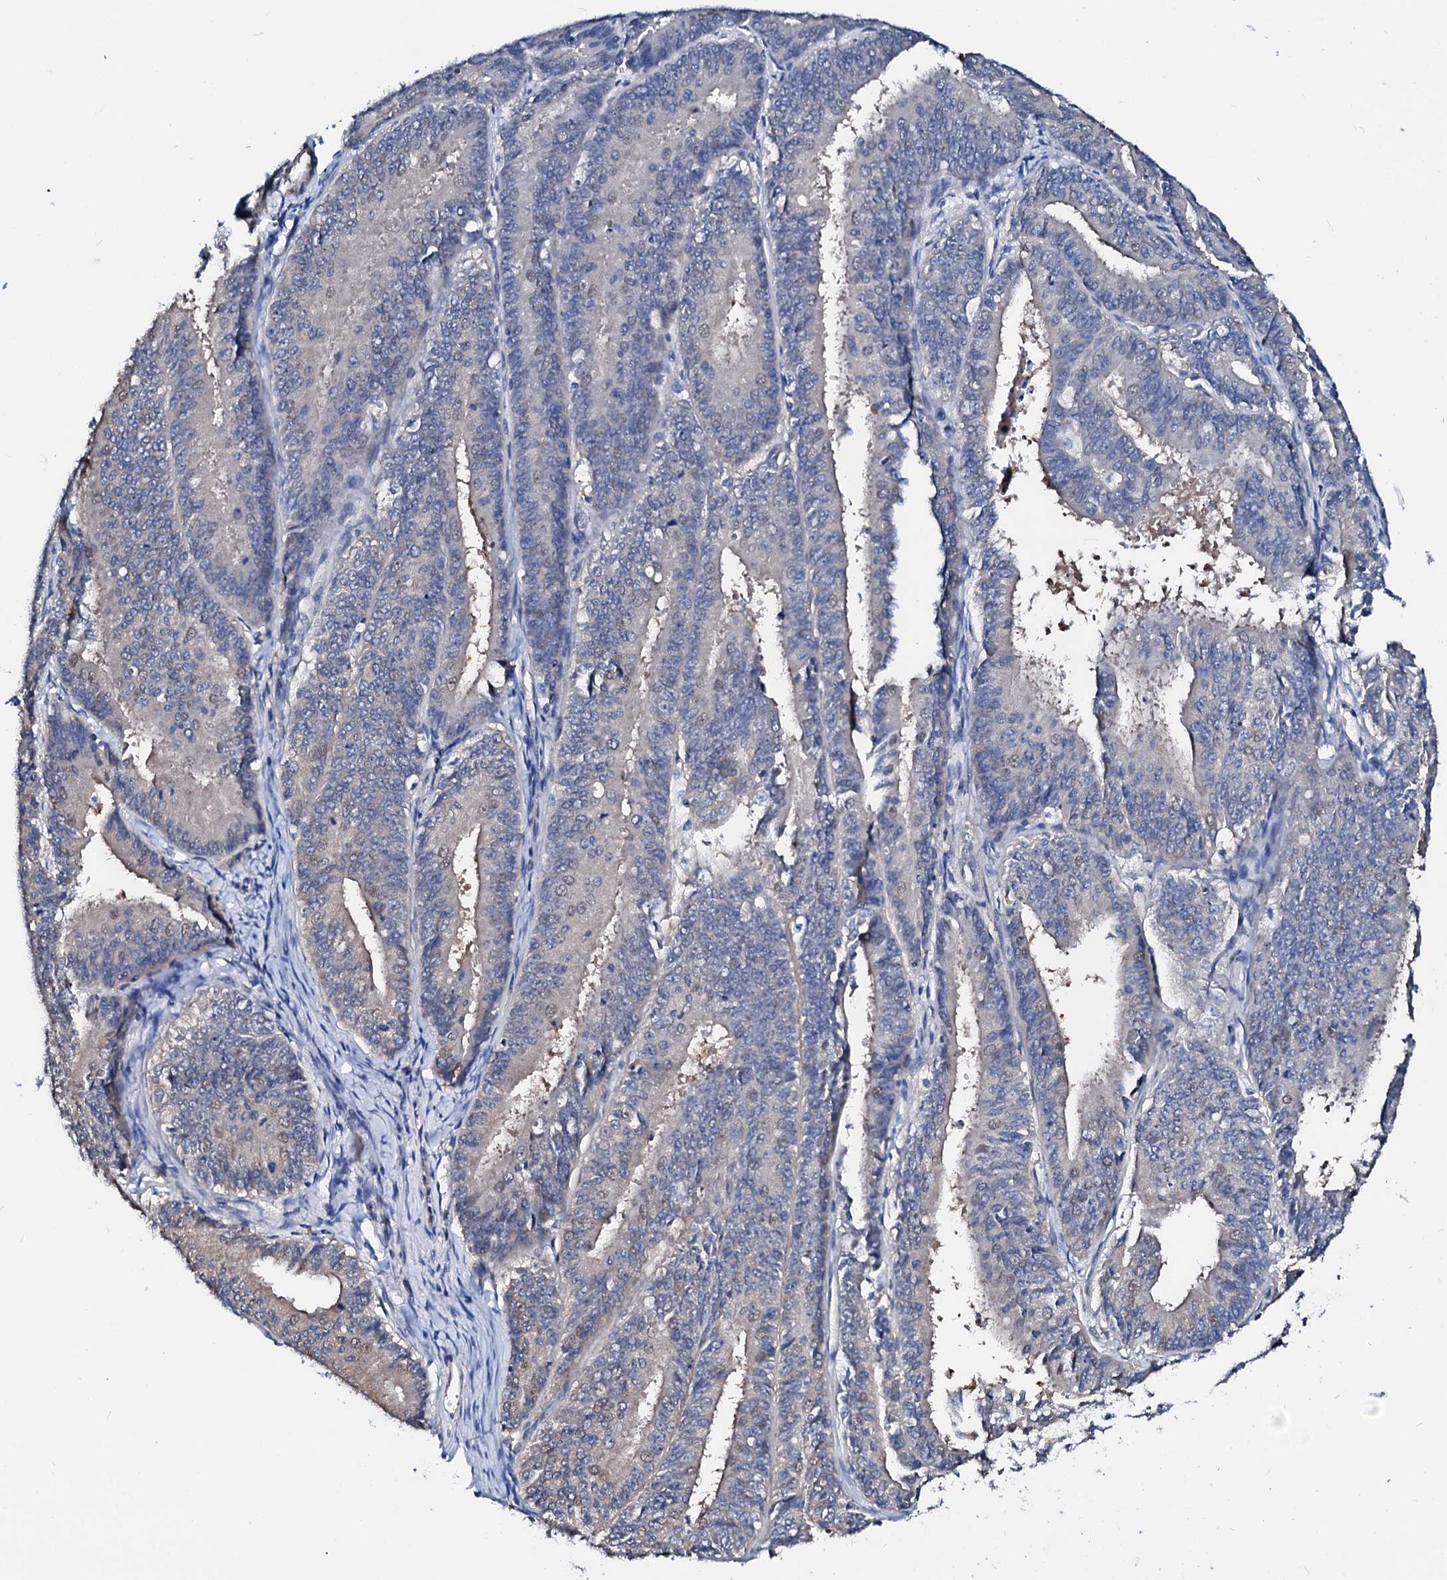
{"staining": {"intensity": "weak", "quantity": "<25%", "location": "cytoplasmic/membranous,nuclear"}, "tissue": "endometrial cancer", "cell_type": "Tumor cells", "image_type": "cancer", "snomed": [{"axis": "morphology", "description": "Adenocarcinoma, NOS"}, {"axis": "topography", "description": "Endometrium"}], "caption": "This is an IHC photomicrograph of adenocarcinoma (endometrial). There is no expression in tumor cells.", "gene": "CSN2", "patient": {"sex": "female", "age": 73}}